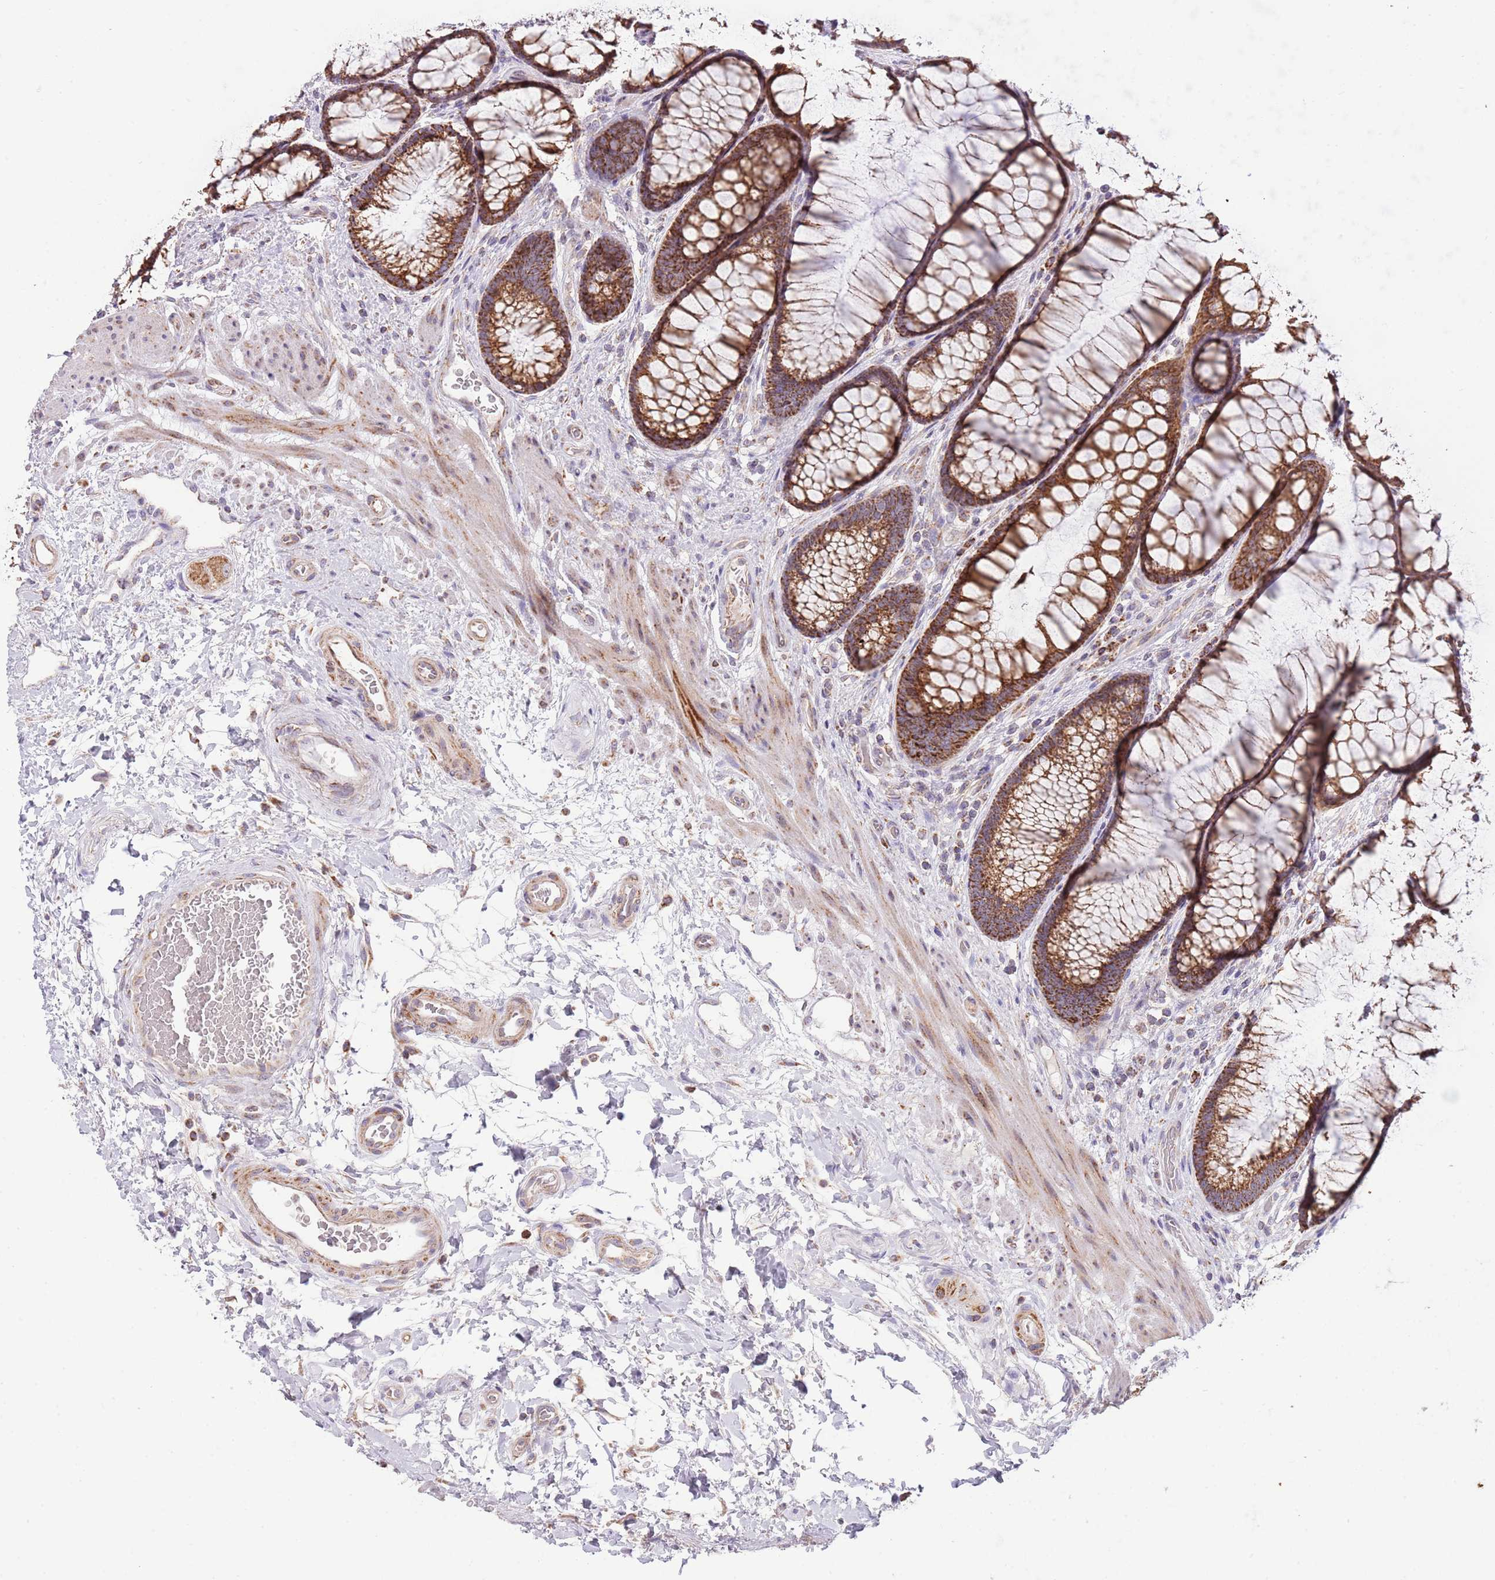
{"staining": {"intensity": "moderate", "quantity": ">75%", "location": "cytoplasmic/membranous"}, "tissue": "colon", "cell_type": "Endothelial cells", "image_type": "normal", "snomed": [{"axis": "morphology", "description": "Normal tissue, NOS"}, {"axis": "topography", "description": "Colon"}], "caption": "The immunohistochemical stain highlights moderate cytoplasmic/membranous positivity in endothelial cells of benign colon.", "gene": "LHX6", "patient": {"sex": "female", "age": 82}}